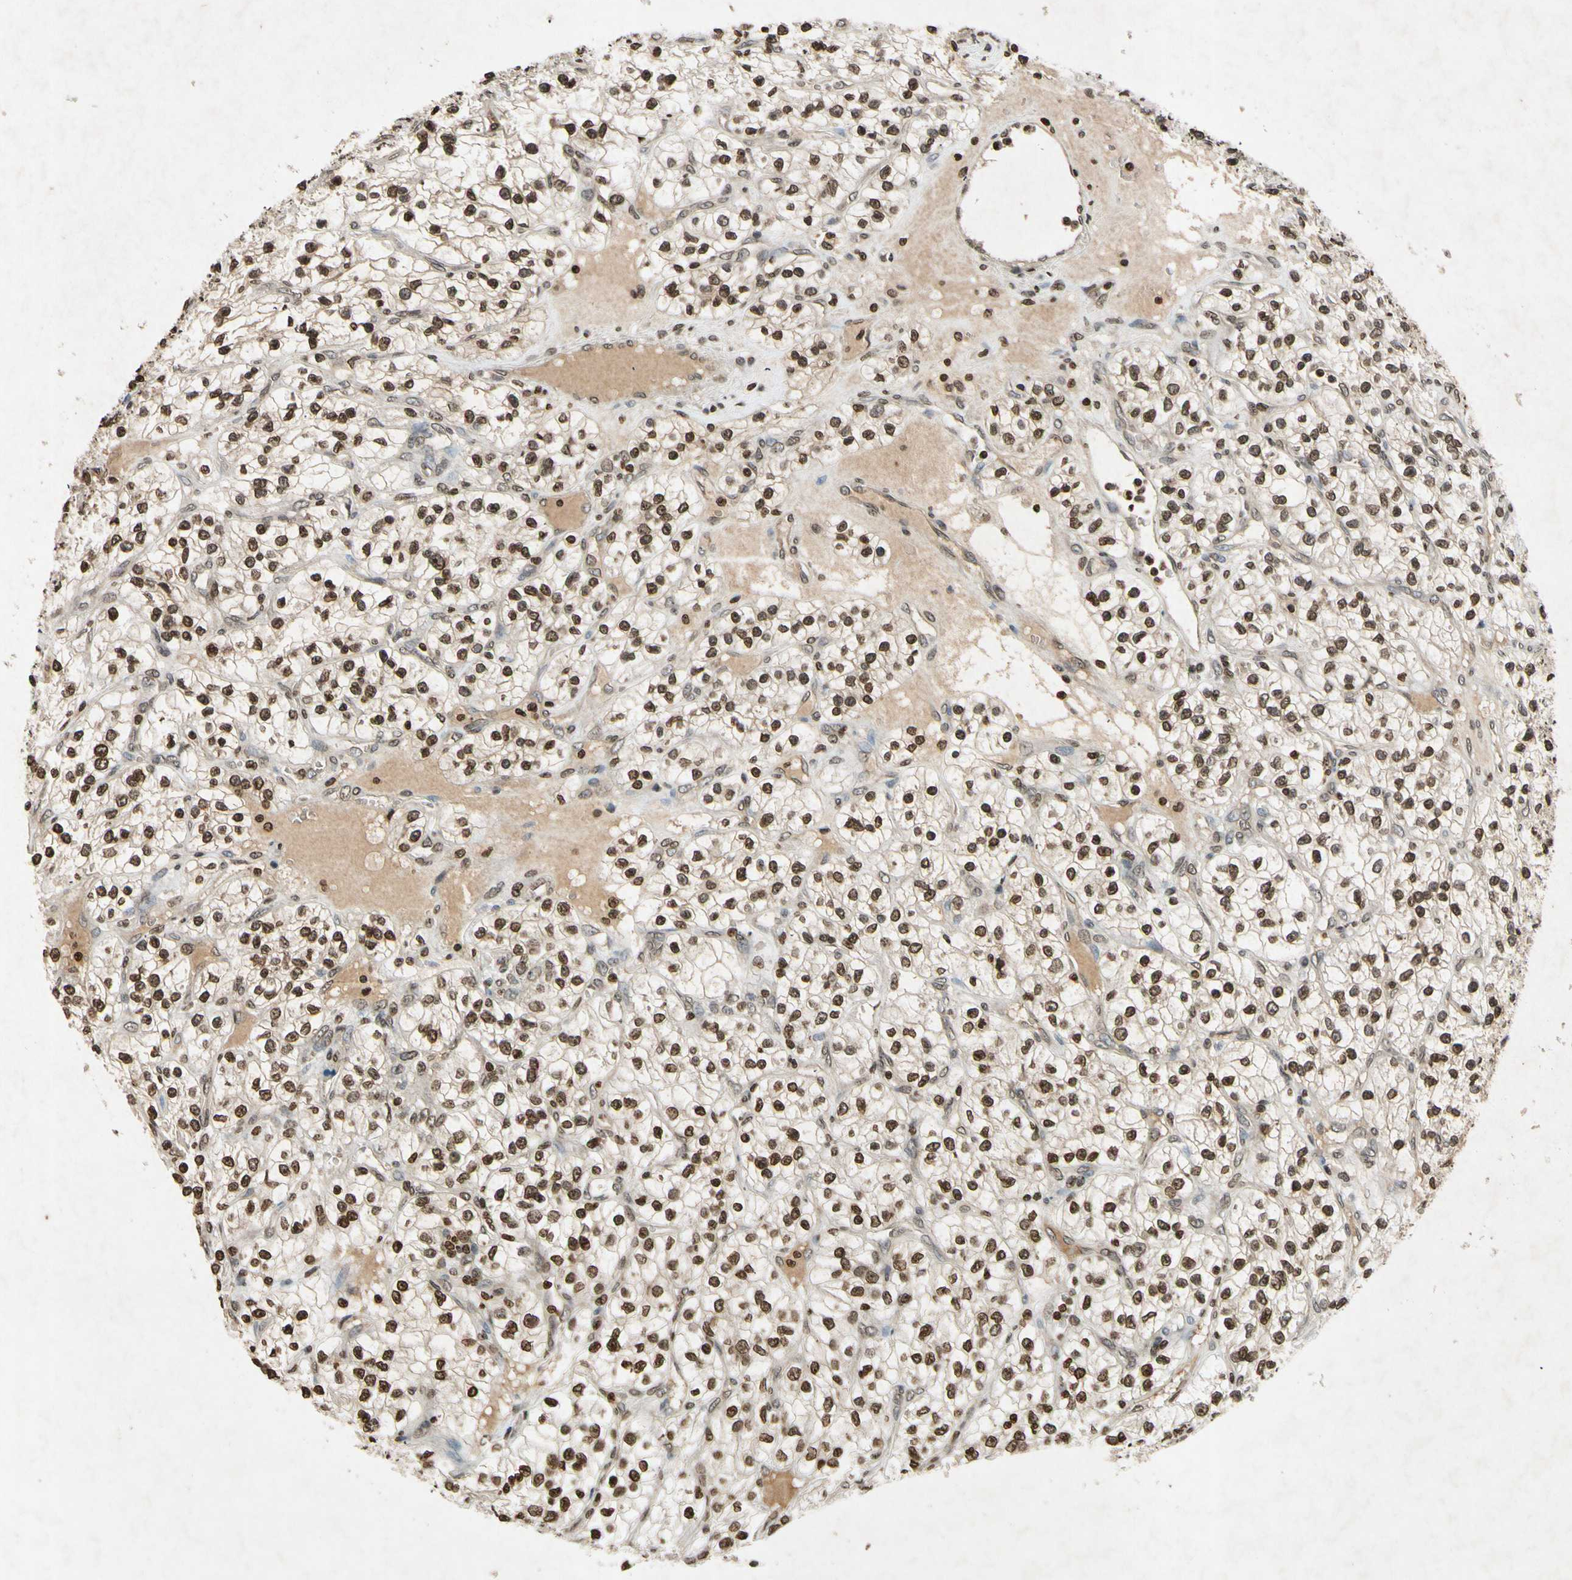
{"staining": {"intensity": "moderate", "quantity": ">75%", "location": "nuclear"}, "tissue": "renal cancer", "cell_type": "Tumor cells", "image_type": "cancer", "snomed": [{"axis": "morphology", "description": "Adenocarcinoma, NOS"}, {"axis": "topography", "description": "Kidney"}], "caption": "Human renal cancer (adenocarcinoma) stained with a protein marker reveals moderate staining in tumor cells.", "gene": "HOXB3", "patient": {"sex": "female", "age": 57}}